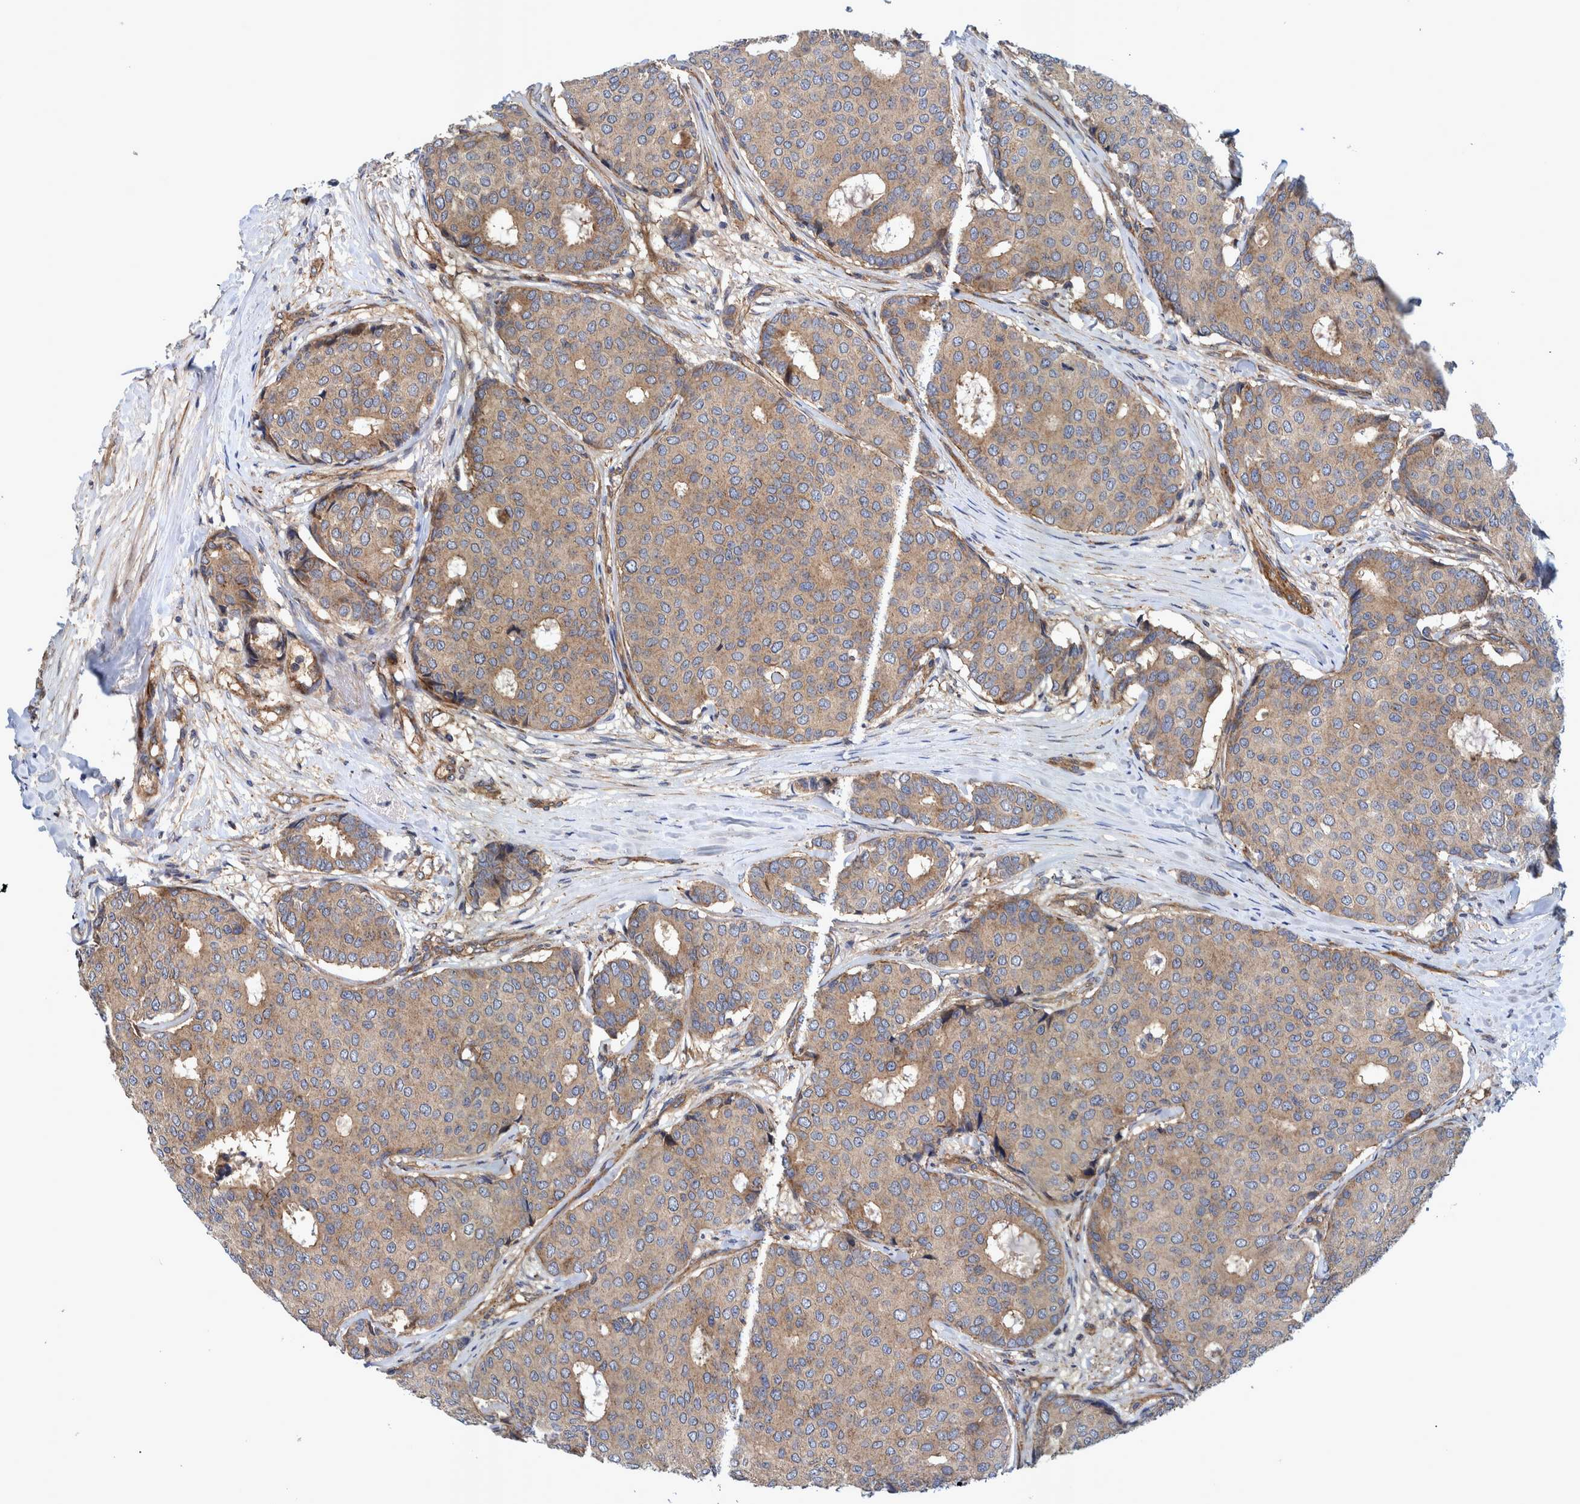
{"staining": {"intensity": "moderate", "quantity": ">75%", "location": "cytoplasmic/membranous"}, "tissue": "breast cancer", "cell_type": "Tumor cells", "image_type": "cancer", "snomed": [{"axis": "morphology", "description": "Duct carcinoma"}, {"axis": "topography", "description": "Breast"}], "caption": "Protein expression analysis of intraductal carcinoma (breast) displays moderate cytoplasmic/membranous expression in approximately >75% of tumor cells. The staining was performed using DAB (3,3'-diaminobenzidine) to visualize the protein expression in brown, while the nuclei were stained in blue with hematoxylin (Magnification: 20x).", "gene": "GRPEL2", "patient": {"sex": "female", "age": 75}}